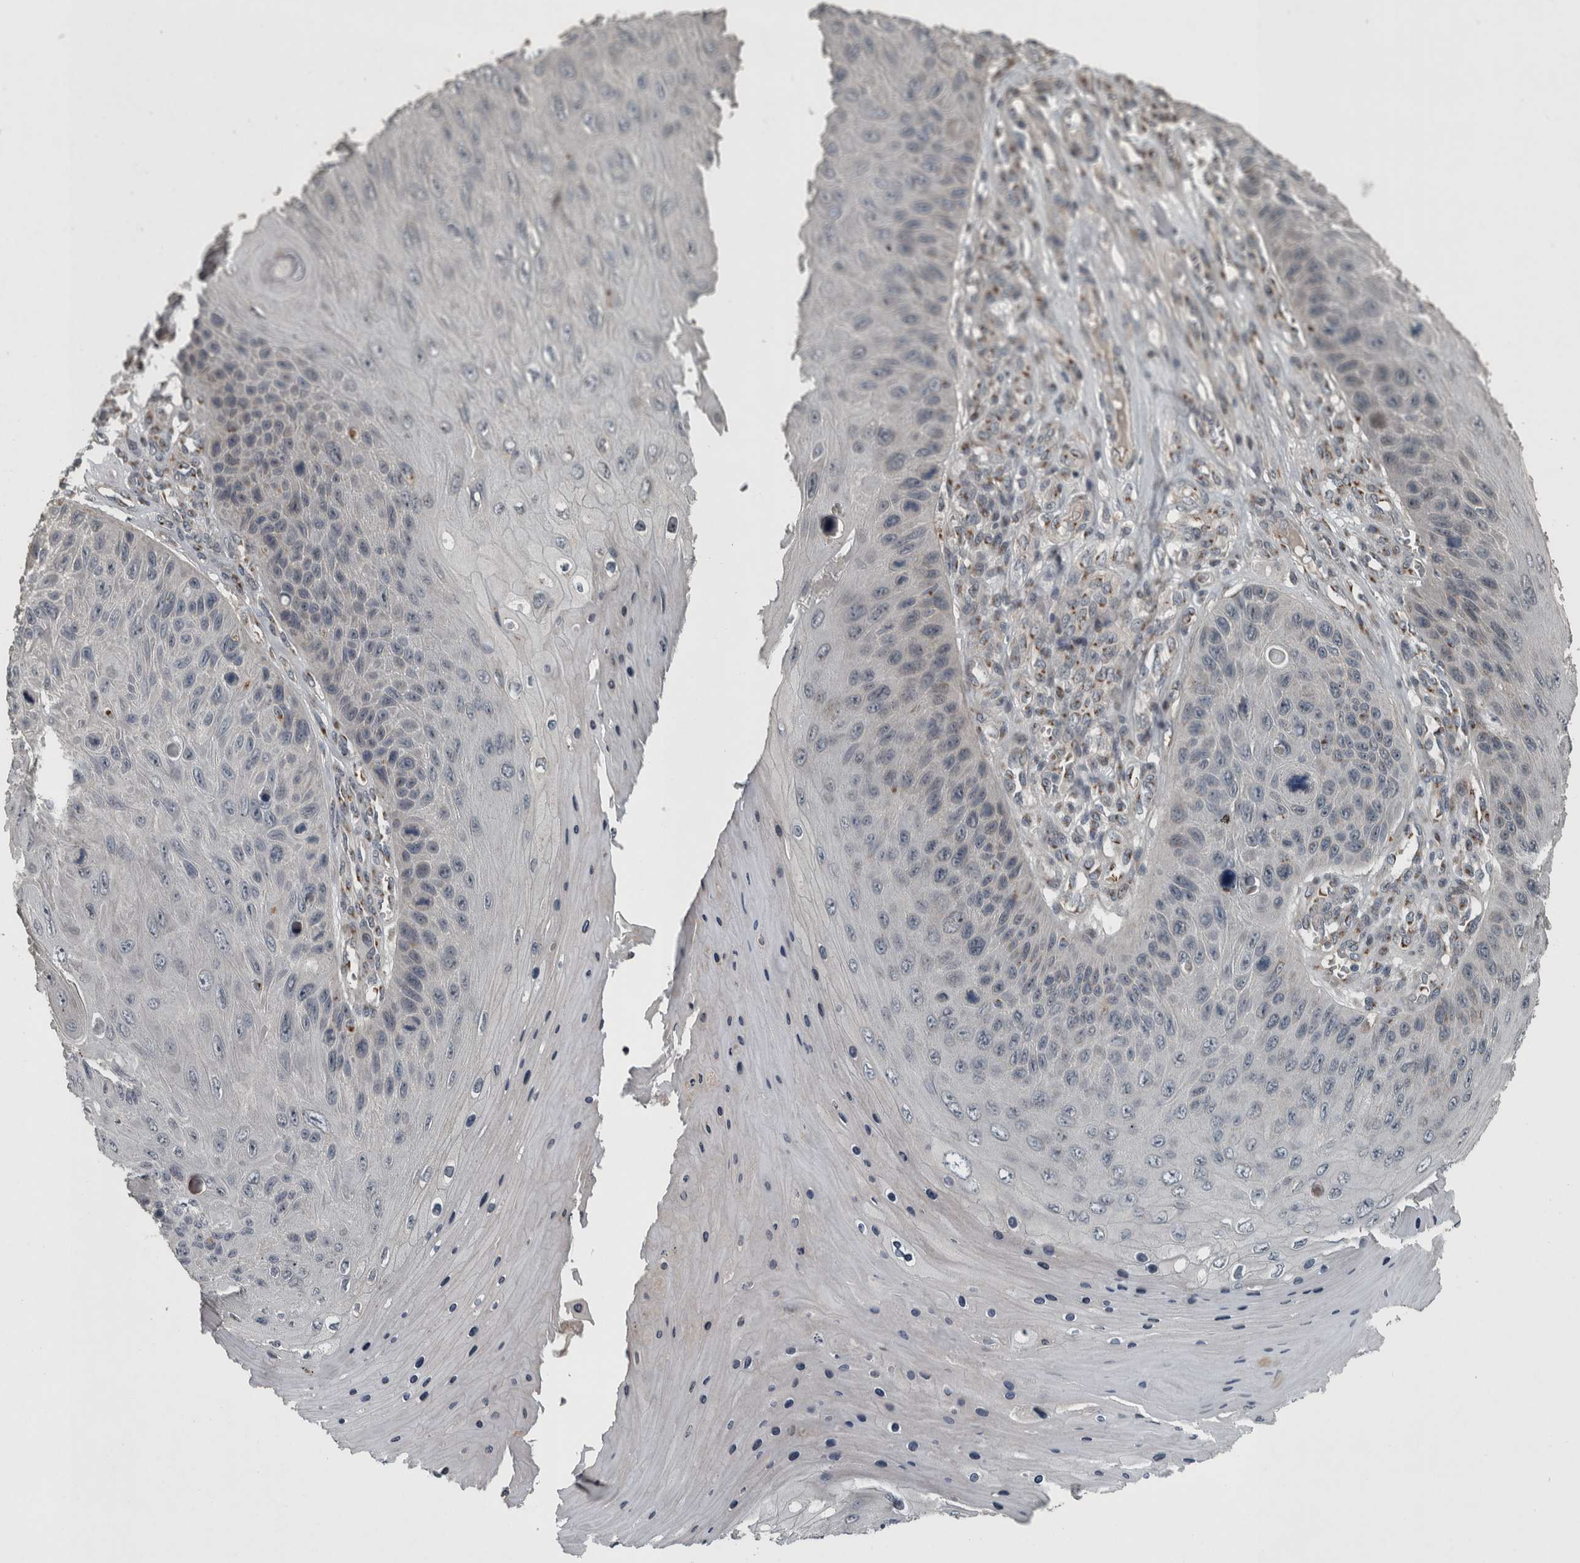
{"staining": {"intensity": "negative", "quantity": "none", "location": "none"}, "tissue": "skin cancer", "cell_type": "Tumor cells", "image_type": "cancer", "snomed": [{"axis": "morphology", "description": "Squamous cell carcinoma, NOS"}, {"axis": "topography", "description": "Skin"}], "caption": "Immunohistochemistry (IHC) micrograph of neoplastic tissue: human skin cancer (squamous cell carcinoma) stained with DAB (3,3'-diaminobenzidine) shows no significant protein positivity in tumor cells. The staining was performed using DAB (3,3'-diaminobenzidine) to visualize the protein expression in brown, while the nuclei were stained in blue with hematoxylin (Magnification: 20x).", "gene": "ZNF345", "patient": {"sex": "female", "age": 88}}